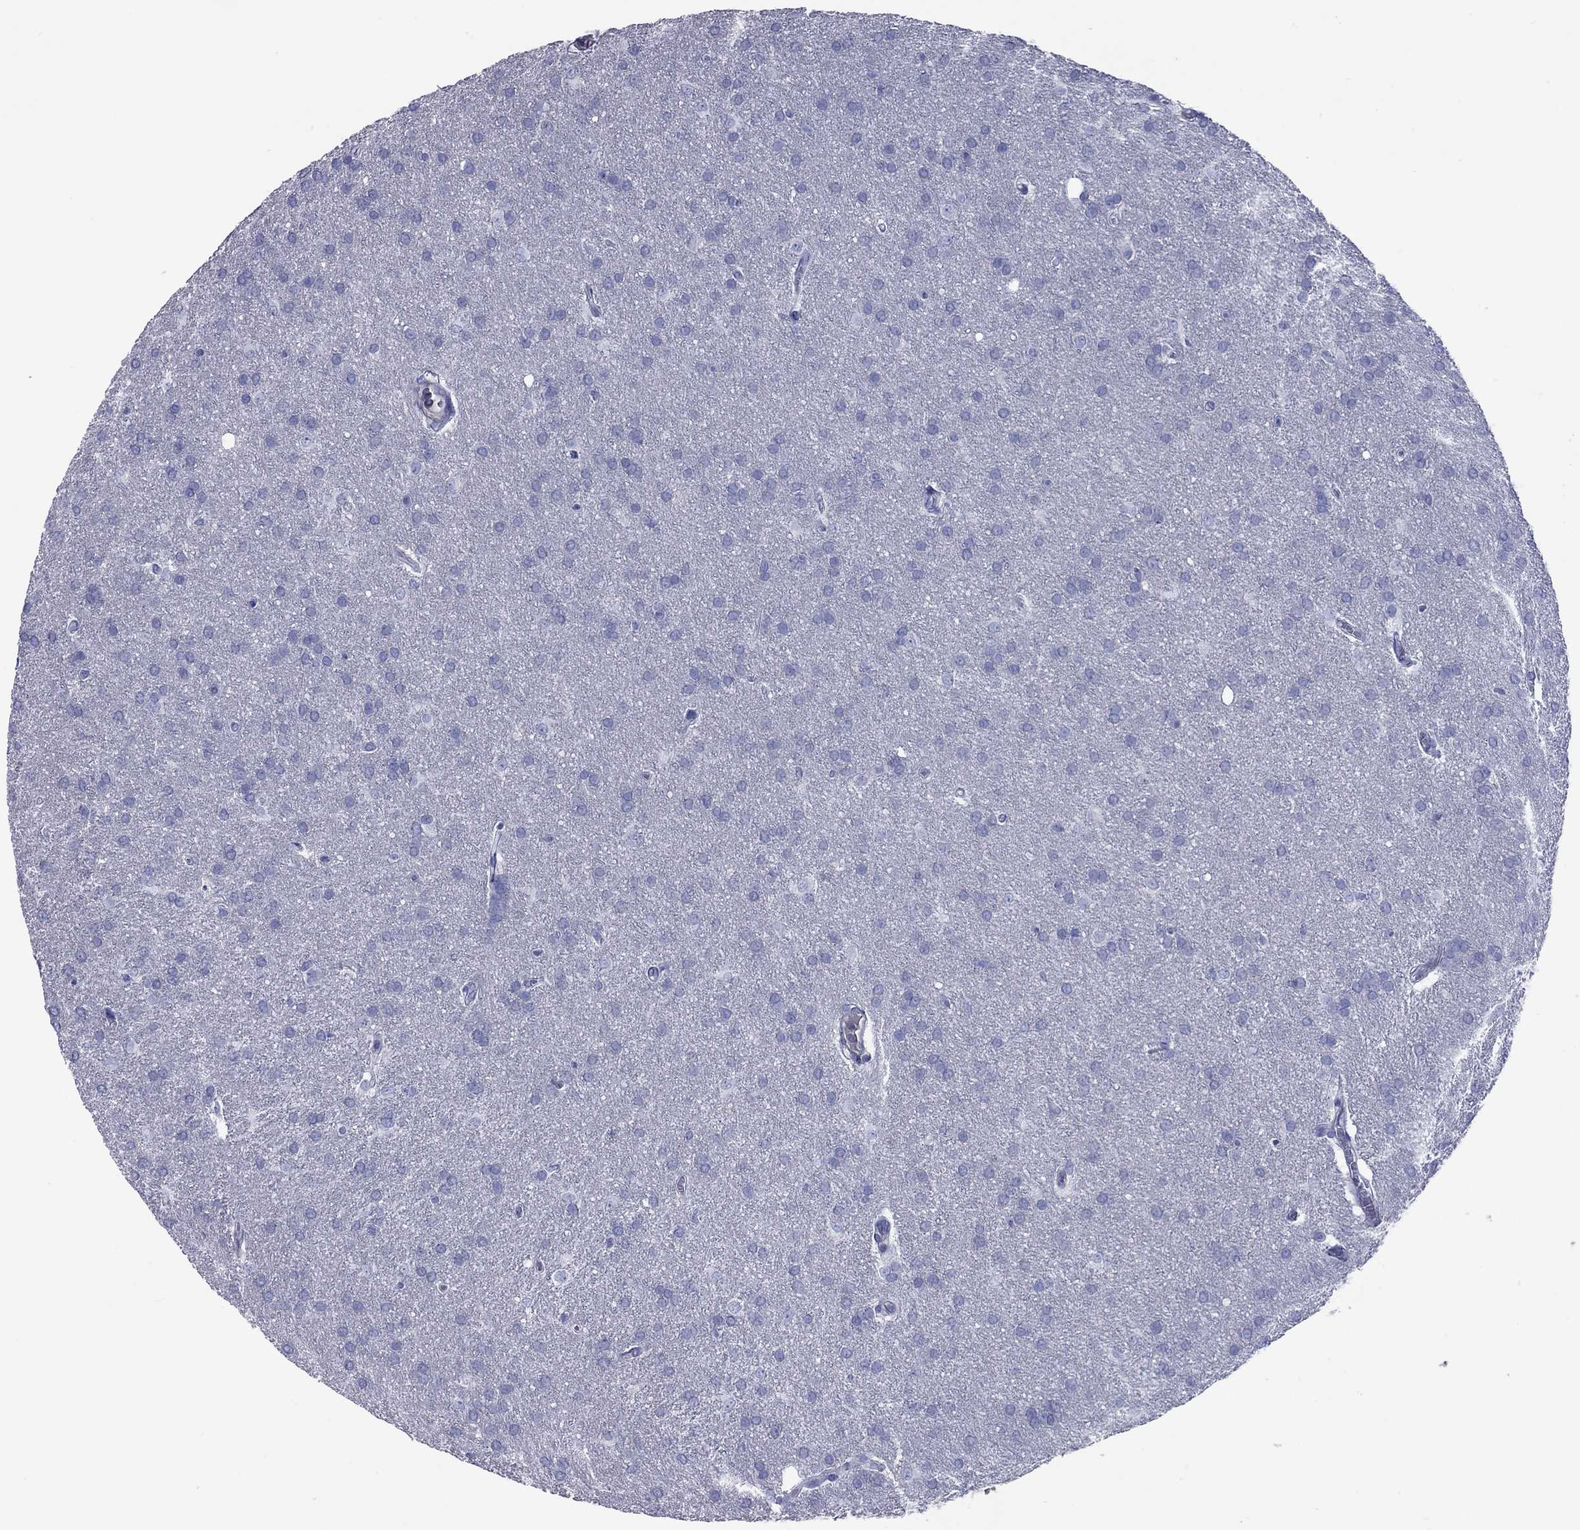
{"staining": {"intensity": "negative", "quantity": "none", "location": "none"}, "tissue": "glioma", "cell_type": "Tumor cells", "image_type": "cancer", "snomed": [{"axis": "morphology", "description": "Glioma, malignant, Low grade"}, {"axis": "topography", "description": "Brain"}], "caption": "Malignant glioma (low-grade) stained for a protein using immunohistochemistry (IHC) exhibits no staining tumor cells.", "gene": "ACTL7B", "patient": {"sex": "female", "age": 32}}